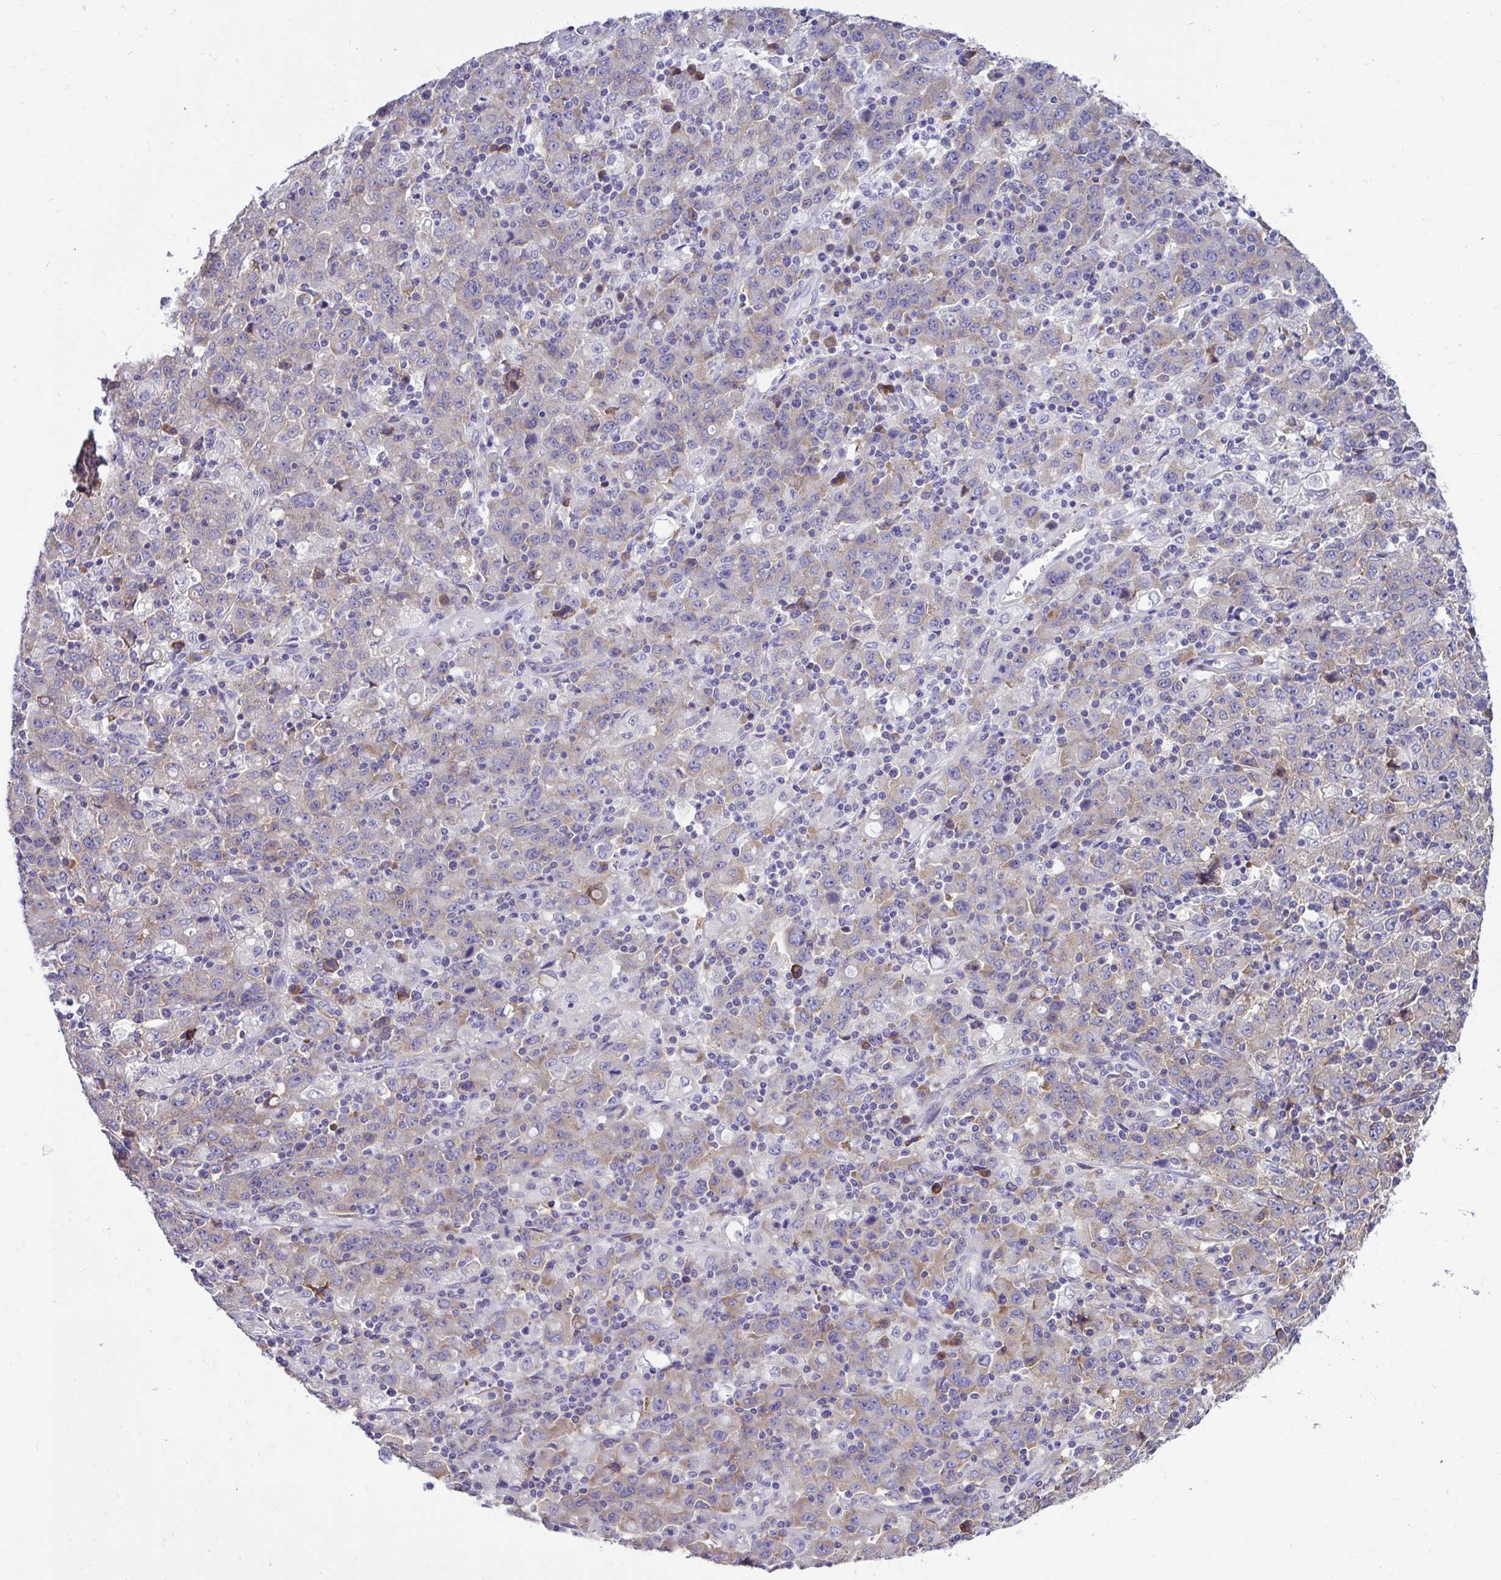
{"staining": {"intensity": "weak", "quantity": "25%-75%", "location": "cytoplasmic/membranous"}, "tissue": "stomach cancer", "cell_type": "Tumor cells", "image_type": "cancer", "snomed": [{"axis": "morphology", "description": "Adenocarcinoma, NOS"}, {"axis": "topography", "description": "Stomach, upper"}], "caption": "Adenocarcinoma (stomach) was stained to show a protein in brown. There is low levels of weak cytoplasmic/membranous positivity in about 25%-75% of tumor cells.", "gene": "RPL7", "patient": {"sex": "male", "age": 69}}